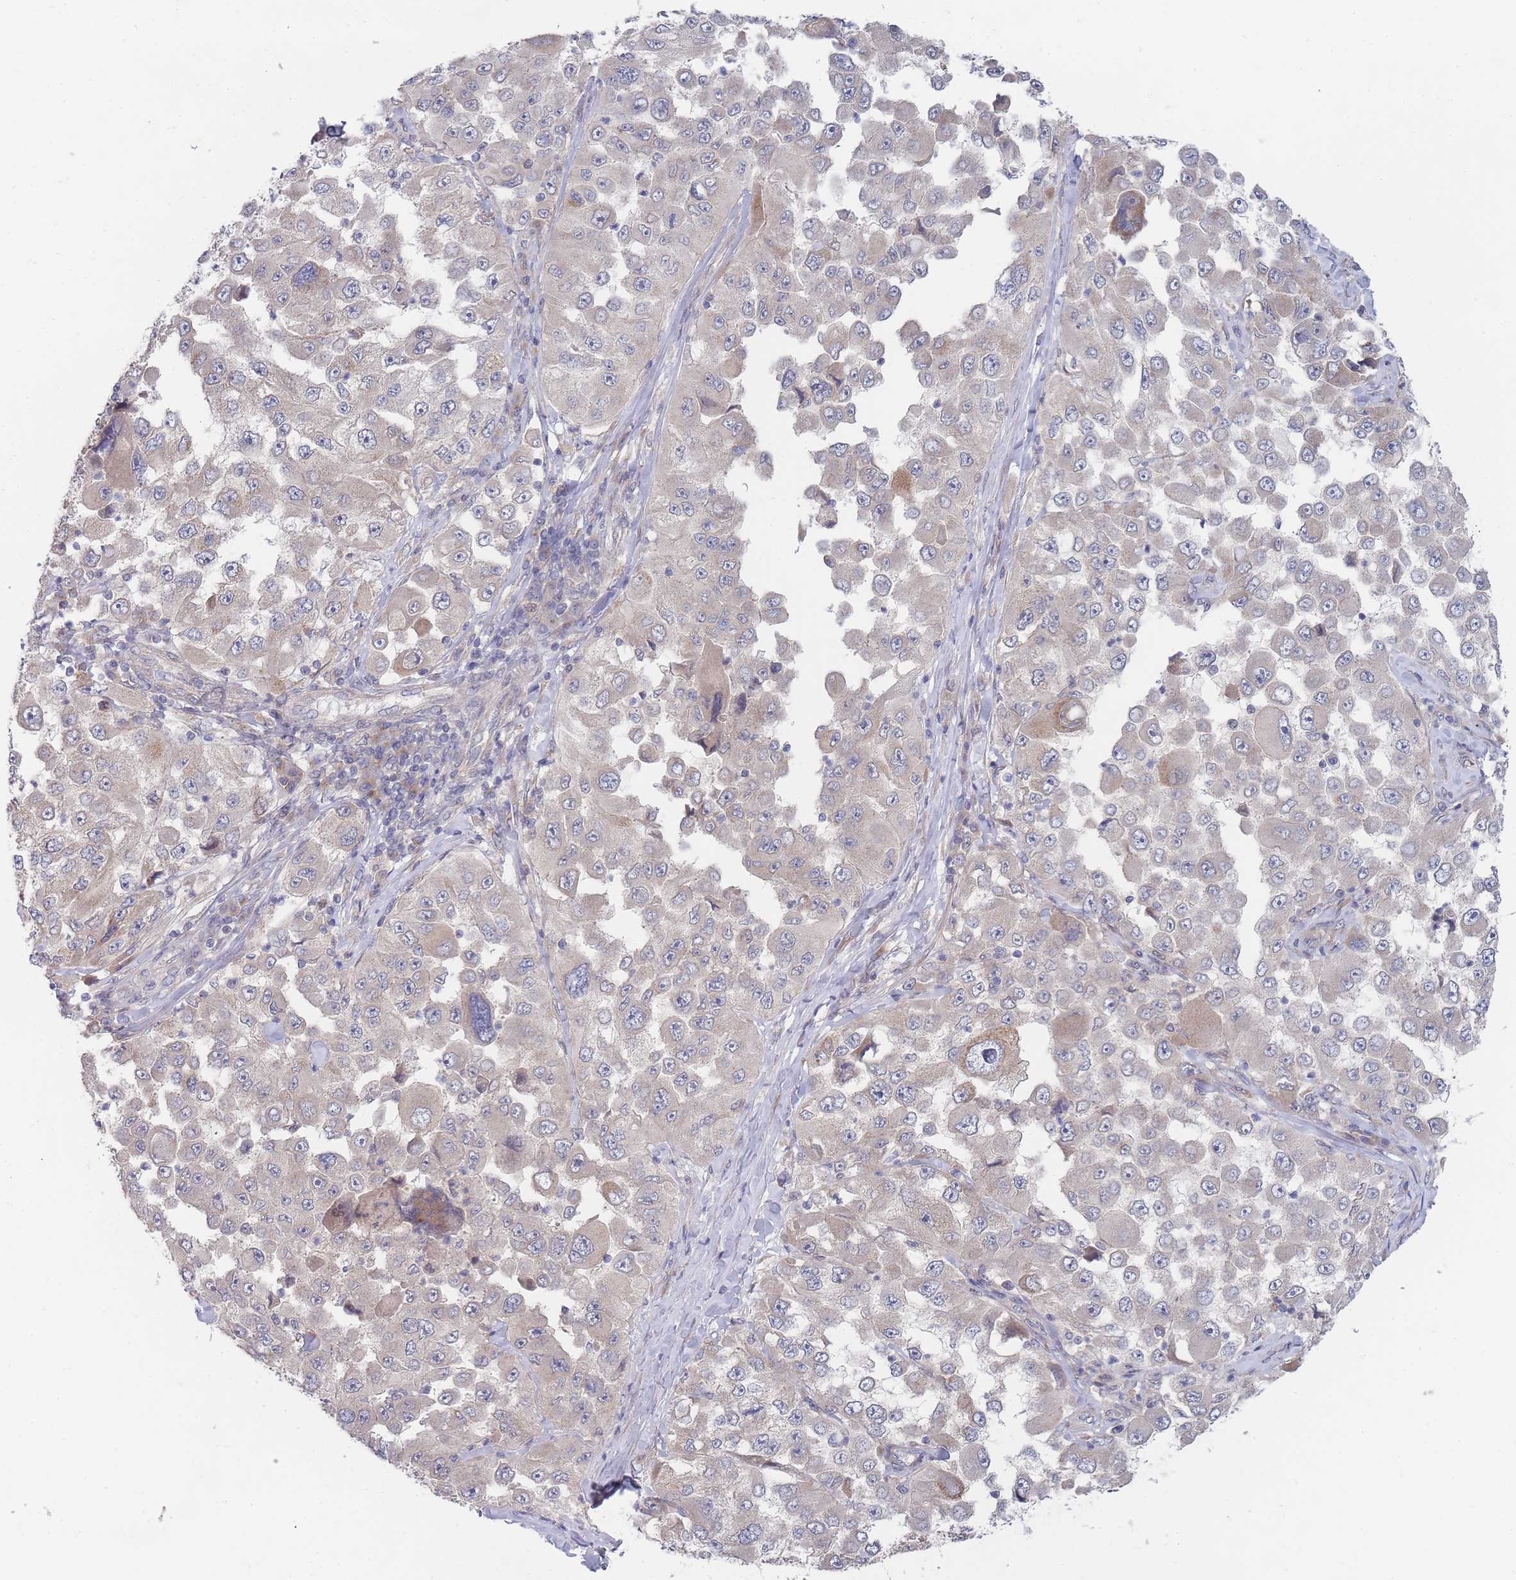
{"staining": {"intensity": "negative", "quantity": "none", "location": "none"}, "tissue": "melanoma", "cell_type": "Tumor cells", "image_type": "cancer", "snomed": [{"axis": "morphology", "description": "Malignant melanoma, Metastatic site"}, {"axis": "topography", "description": "Lymph node"}], "caption": "IHC micrograph of human malignant melanoma (metastatic site) stained for a protein (brown), which shows no positivity in tumor cells. Brightfield microscopy of immunohistochemistry stained with DAB (3,3'-diaminobenzidine) (brown) and hematoxylin (blue), captured at high magnification.", "gene": "SLC35F5", "patient": {"sex": "male", "age": 62}}